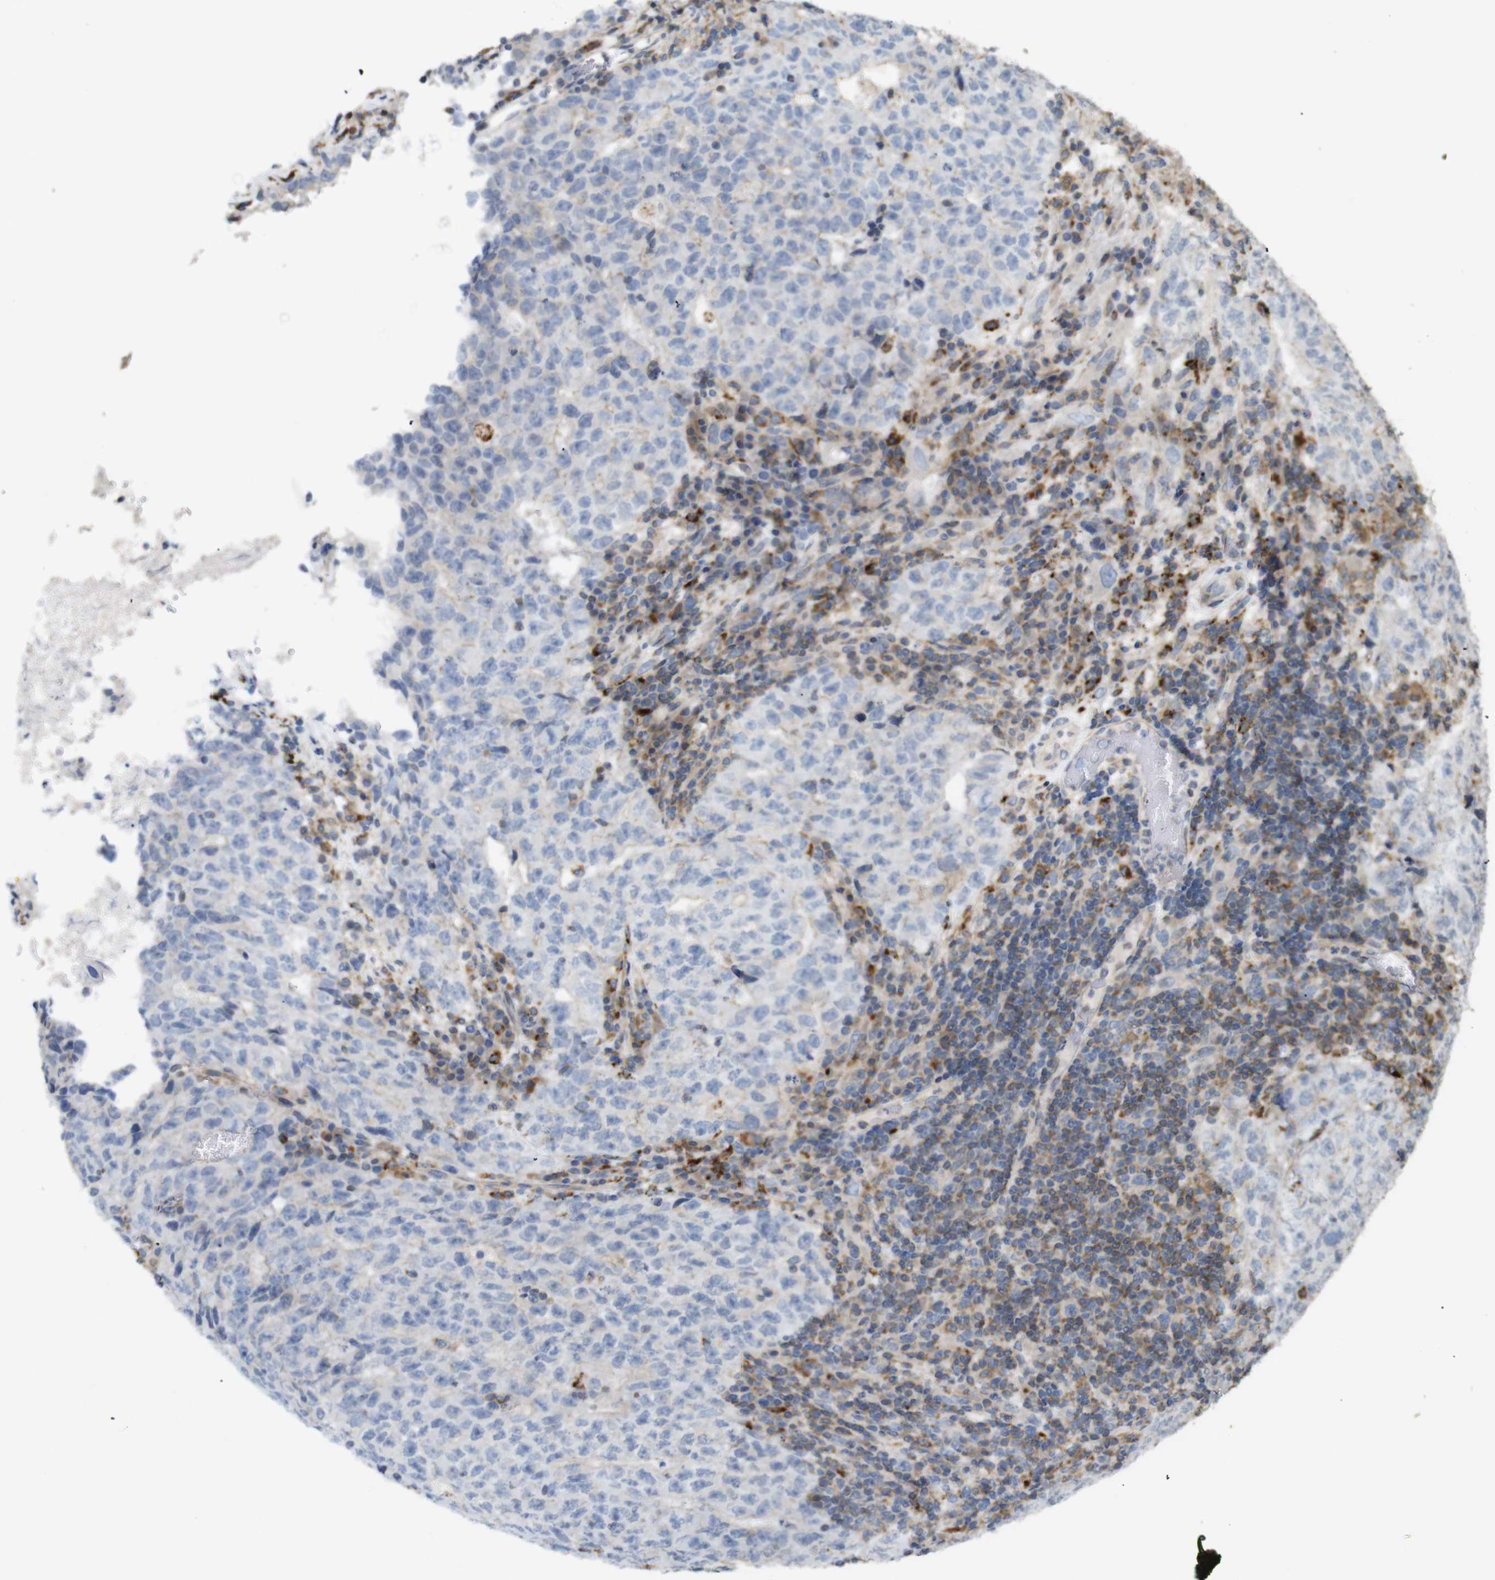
{"staining": {"intensity": "negative", "quantity": "none", "location": "none"}, "tissue": "testis cancer", "cell_type": "Tumor cells", "image_type": "cancer", "snomed": [{"axis": "morphology", "description": "Necrosis, NOS"}, {"axis": "morphology", "description": "Carcinoma, Embryonal, NOS"}, {"axis": "topography", "description": "Testis"}], "caption": "Tumor cells are negative for brown protein staining in testis cancer. (DAB (3,3'-diaminobenzidine) immunohistochemistry with hematoxylin counter stain).", "gene": "KSR1", "patient": {"sex": "male", "age": 19}}